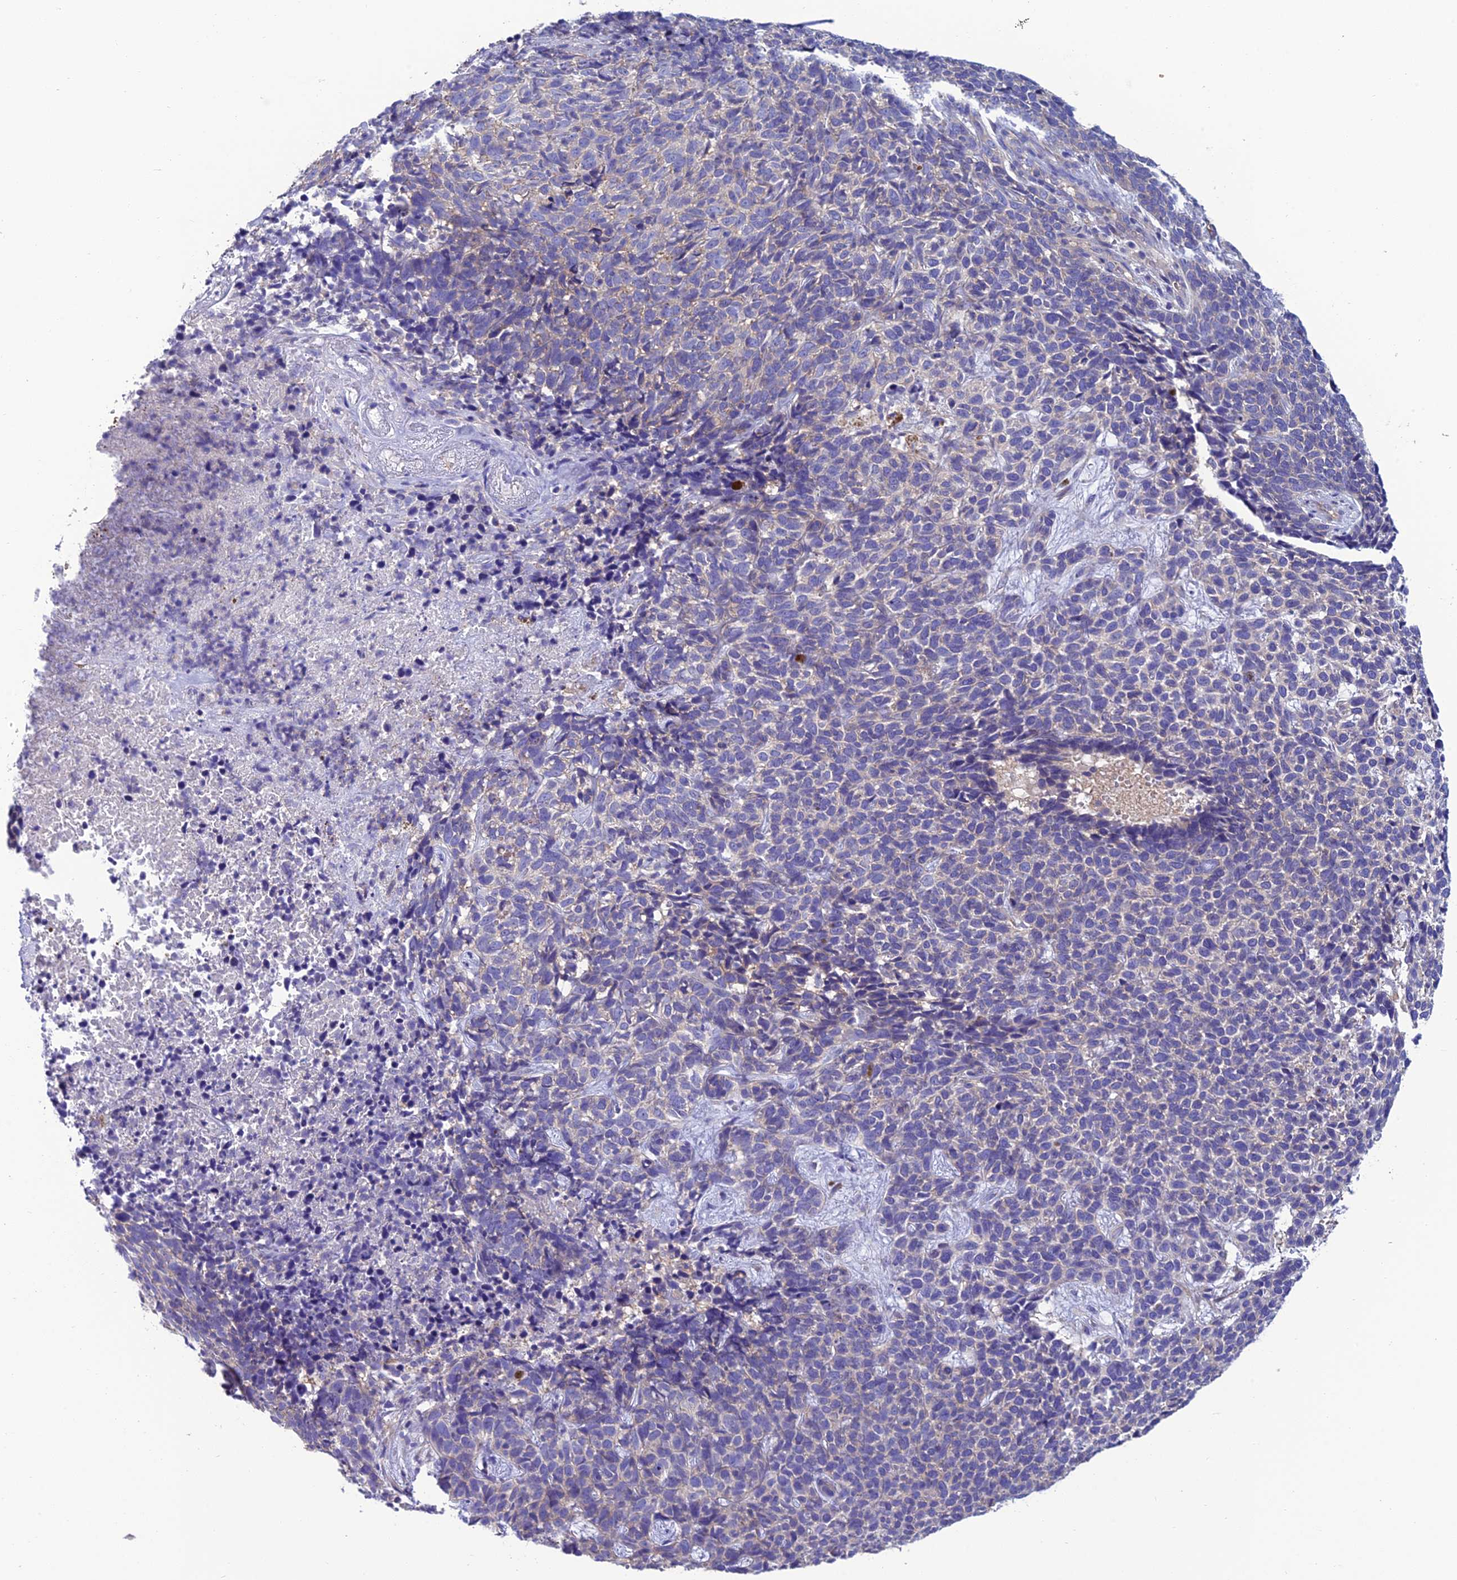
{"staining": {"intensity": "negative", "quantity": "none", "location": "none"}, "tissue": "skin cancer", "cell_type": "Tumor cells", "image_type": "cancer", "snomed": [{"axis": "morphology", "description": "Basal cell carcinoma"}, {"axis": "topography", "description": "Skin"}], "caption": "This is an immunohistochemistry (IHC) histopathology image of basal cell carcinoma (skin). There is no staining in tumor cells.", "gene": "PPFIA3", "patient": {"sex": "female", "age": 84}}